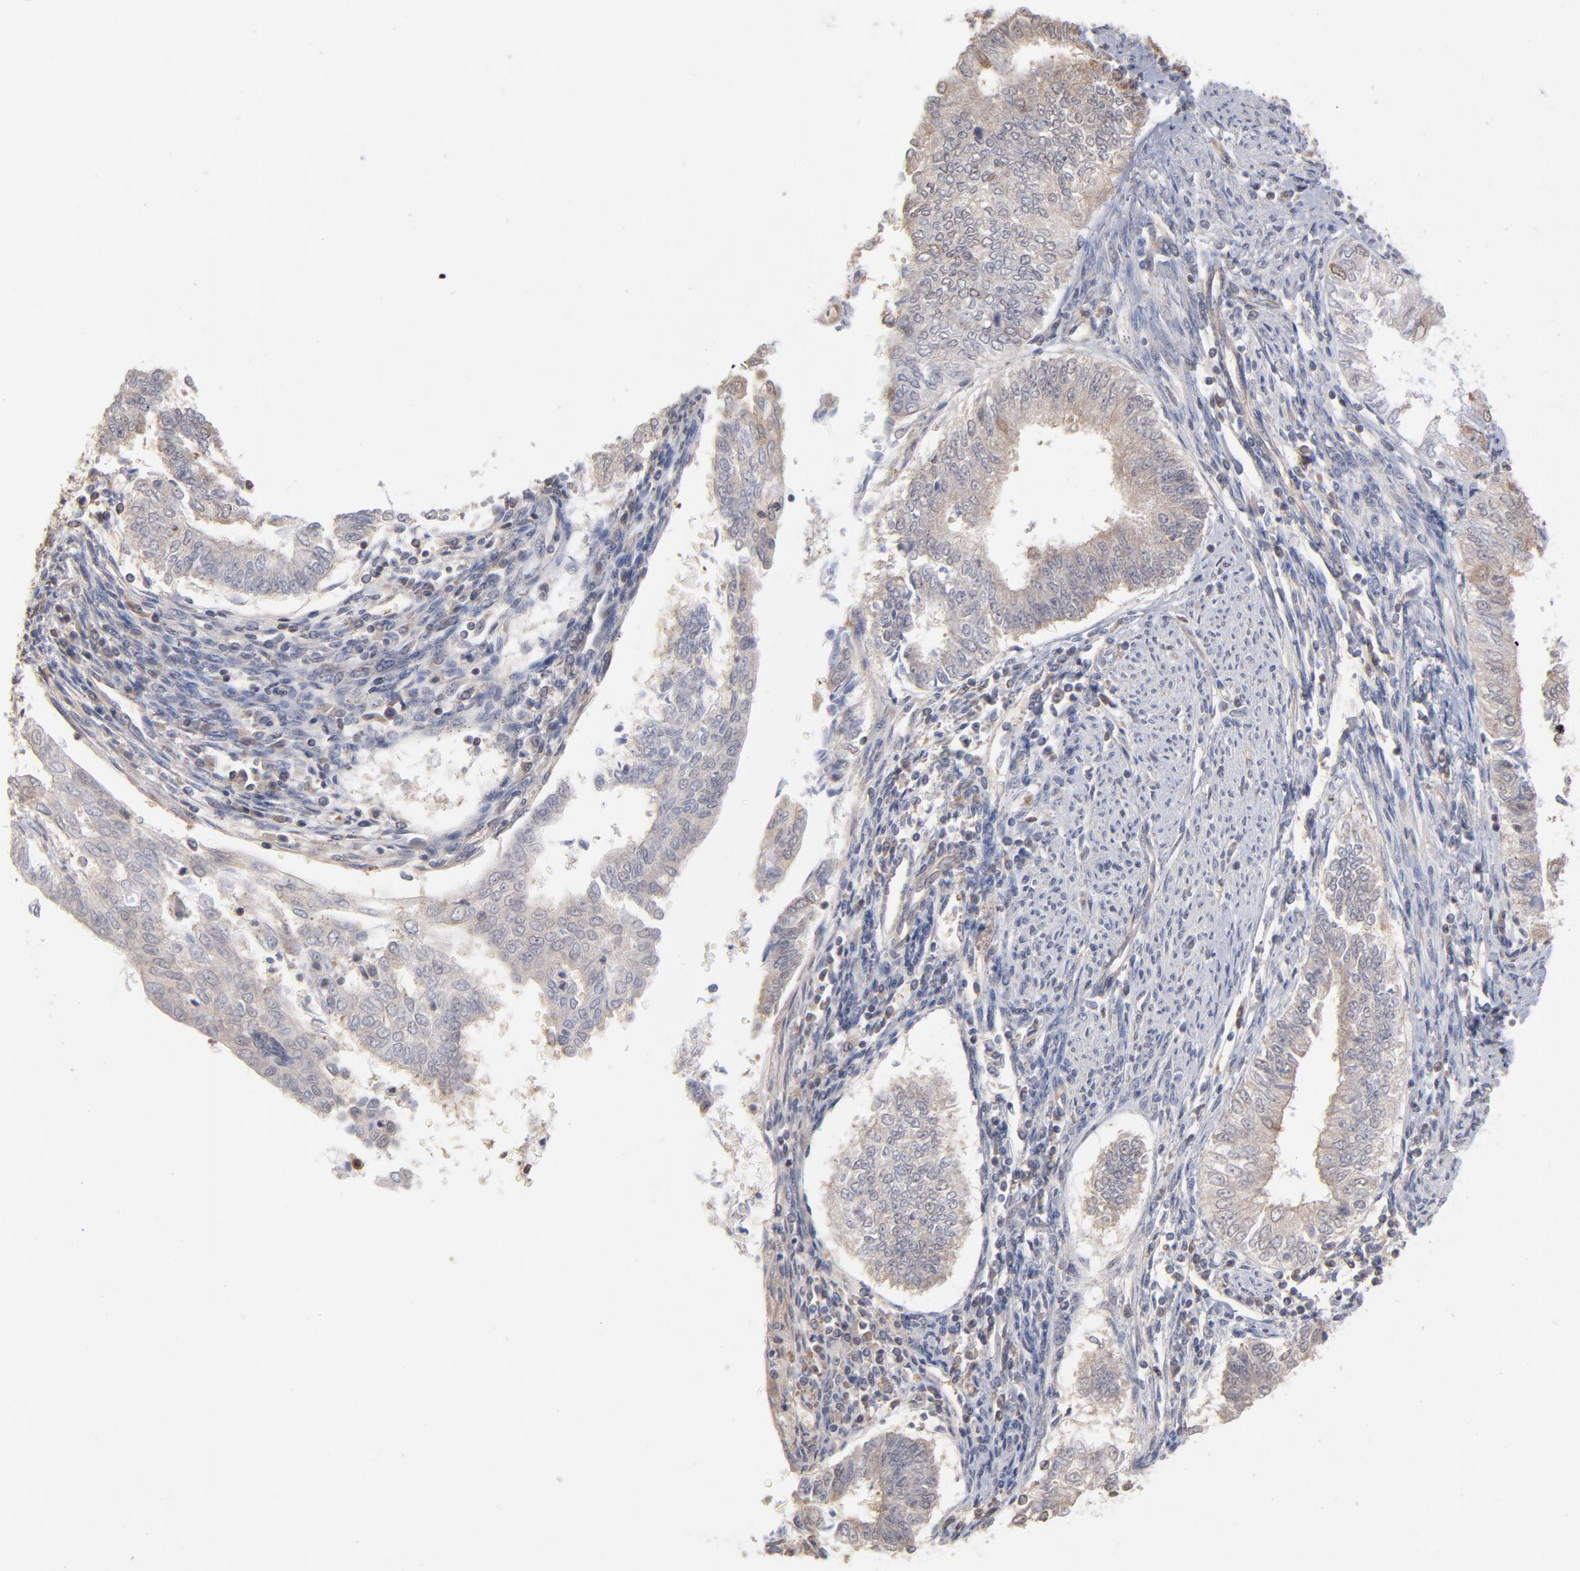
{"staining": {"intensity": "moderate", "quantity": "25%-75%", "location": "cytoplasmic/membranous"}, "tissue": "endometrial cancer", "cell_type": "Tumor cells", "image_type": "cancer", "snomed": [{"axis": "morphology", "description": "Adenocarcinoma, NOS"}, {"axis": "topography", "description": "Endometrium"}], "caption": "Endometrial adenocarcinoma tissue displays moderate cytoplasmic/membranous staining in about 25%-75% of tumor cells, visualized by immunohistochemistry. Nuclei are stained in blue.", "gene": "MAP2K2", "patient": {"sex": "female", "age": 66}}